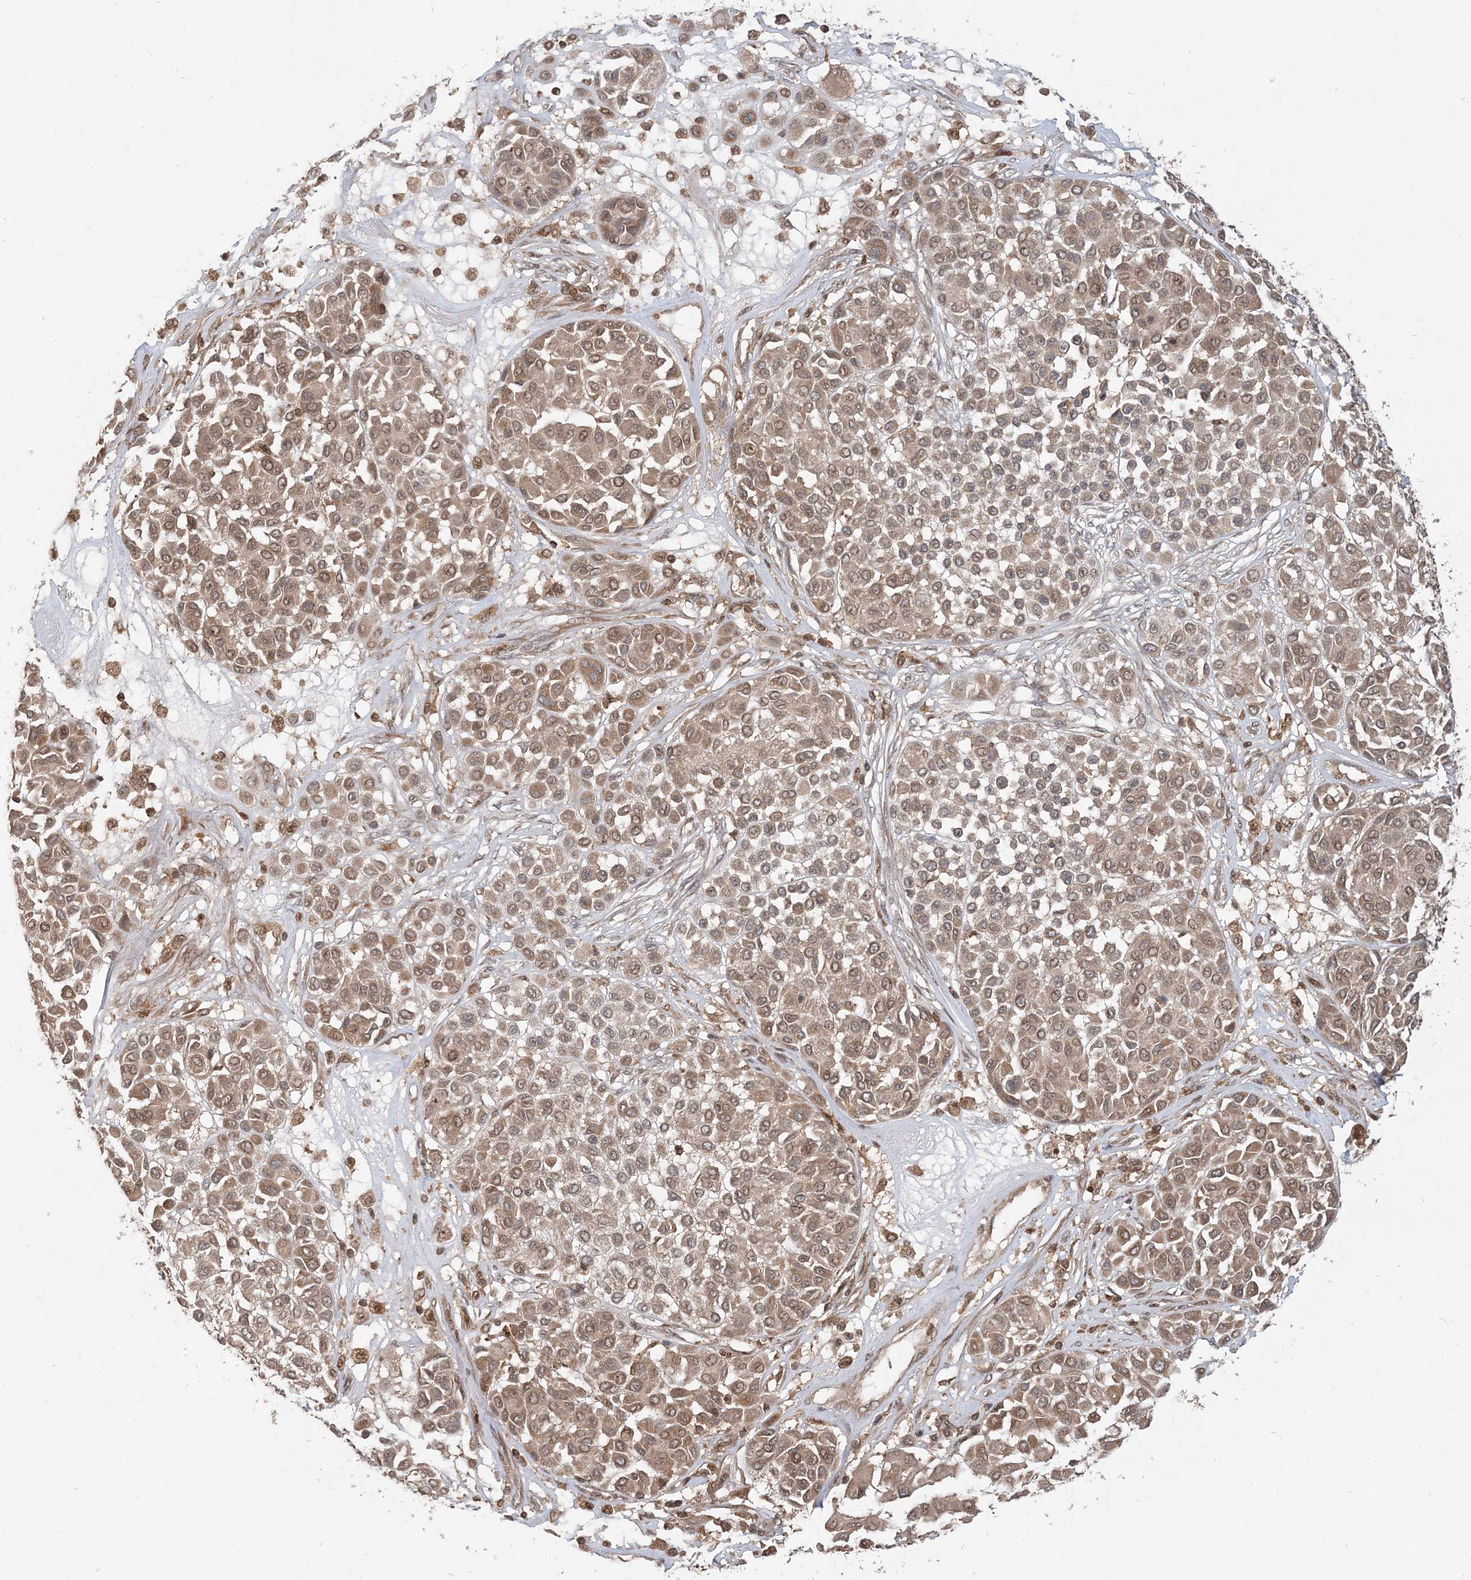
{"staining": {"intensity": "weak", "quantity": ">75%", "location": "cytoplasmic/membranous,nuclear"}, "tissue": "melanoma", "cell_type": "Tumor cells", "image_type": "cancer", "snomed": [{"axis": "morphology", "description": "Malignant melanoma, Metastatic site"}, {"axis": "topography", "description": "Soft tissue"}], "caption": "Immunohistochemistry of human melanoma demonstrates low levels of weak cytoplasmic/membranous and nuclear staining in about >75% of tumor cells.", "gene": "CAB39", "patient": {"sex": "male", "age": 41}}